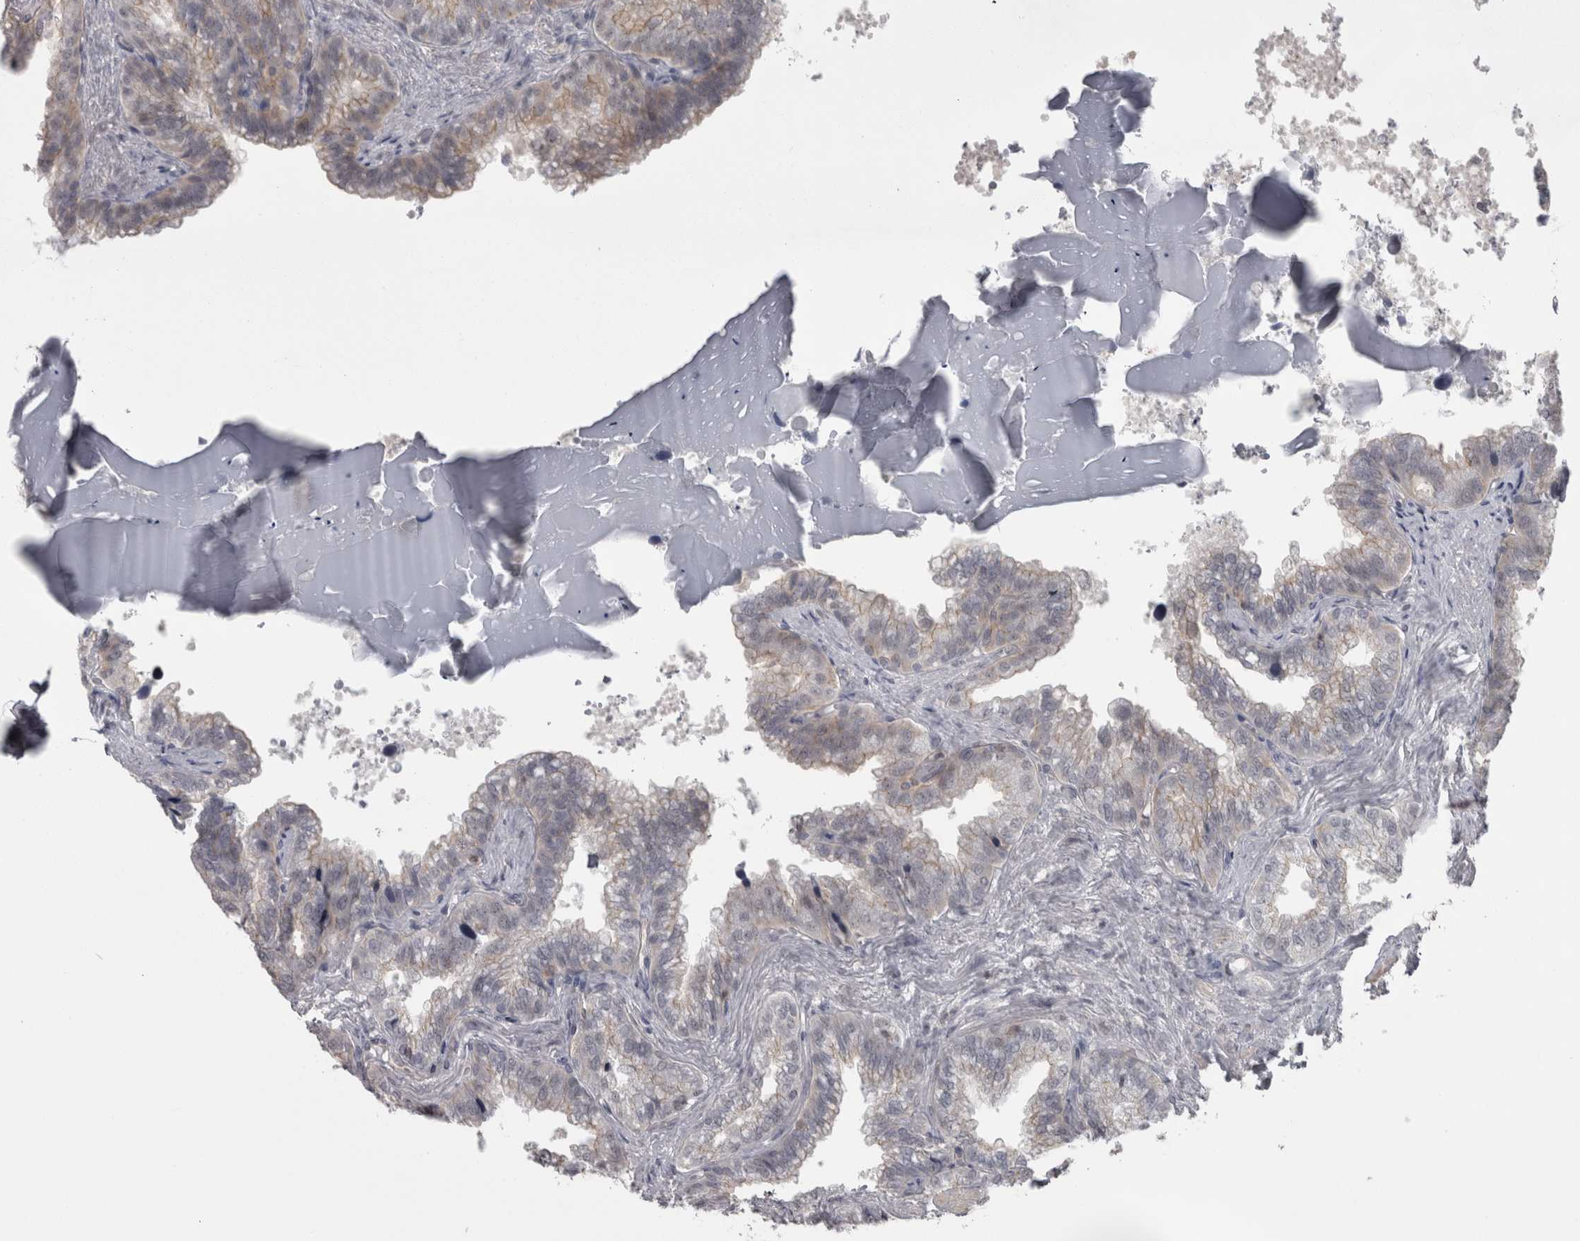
{"staining": {"intensity": "weak", "quantity": "25%-75%", "location": "cytoplasmic/membranous"}, "tissue": "seminal vesicle", "cell_type": "Glandular cells", "image_type": "normal", "snomed": [{"axis": "morphology", "description": "Normal tissue, NOS"}, {"axis": "topography", "description": "Seminal veicle"}], "caption": "A histopathology image of seminal vesicle stained for a protein shows weak cytoplasmic/membranous brown staining in glandular cells.", "gene": "PPP1R12B", "patient": {"sex": "male", "age": 46}}